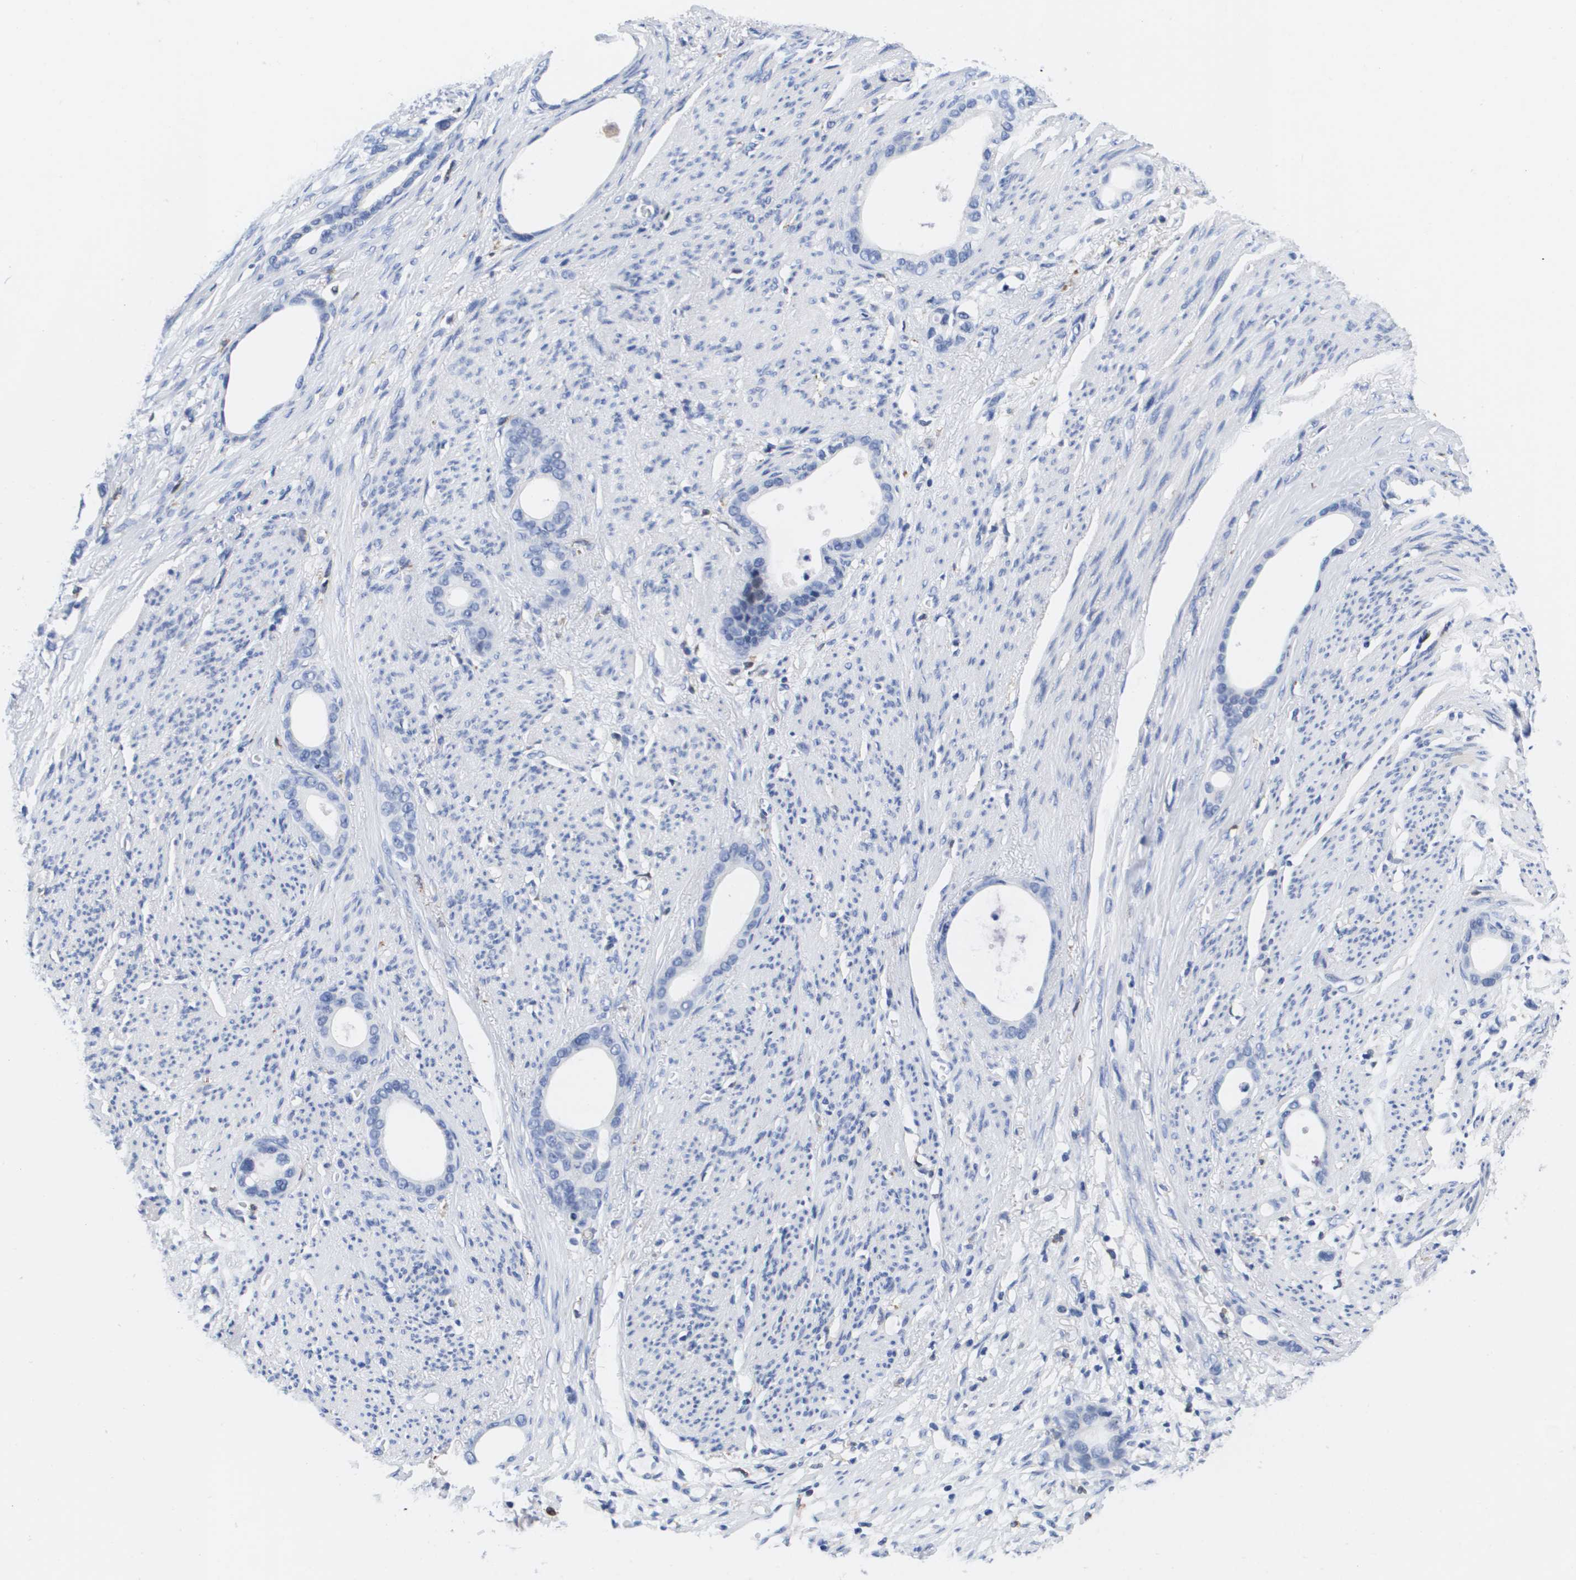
{"staining": {"intensity": "negative", "quantity": "none", "location": "none"}, "tissue": "stomach cancer", "cell_type": "Tumor cells", "image_type": "cancer", "snomed": [{"axis": "morphology", "description": "Adenocarcinoma, NOS"}, {"axis": "topography", "description": "Stomach"}], "caption": "Photomicrograph shows no protein positivity in tumor cells of stomach cancer tissue.", "gene": "HMOX1", "patient": {"sex": "female", "age": 75}}